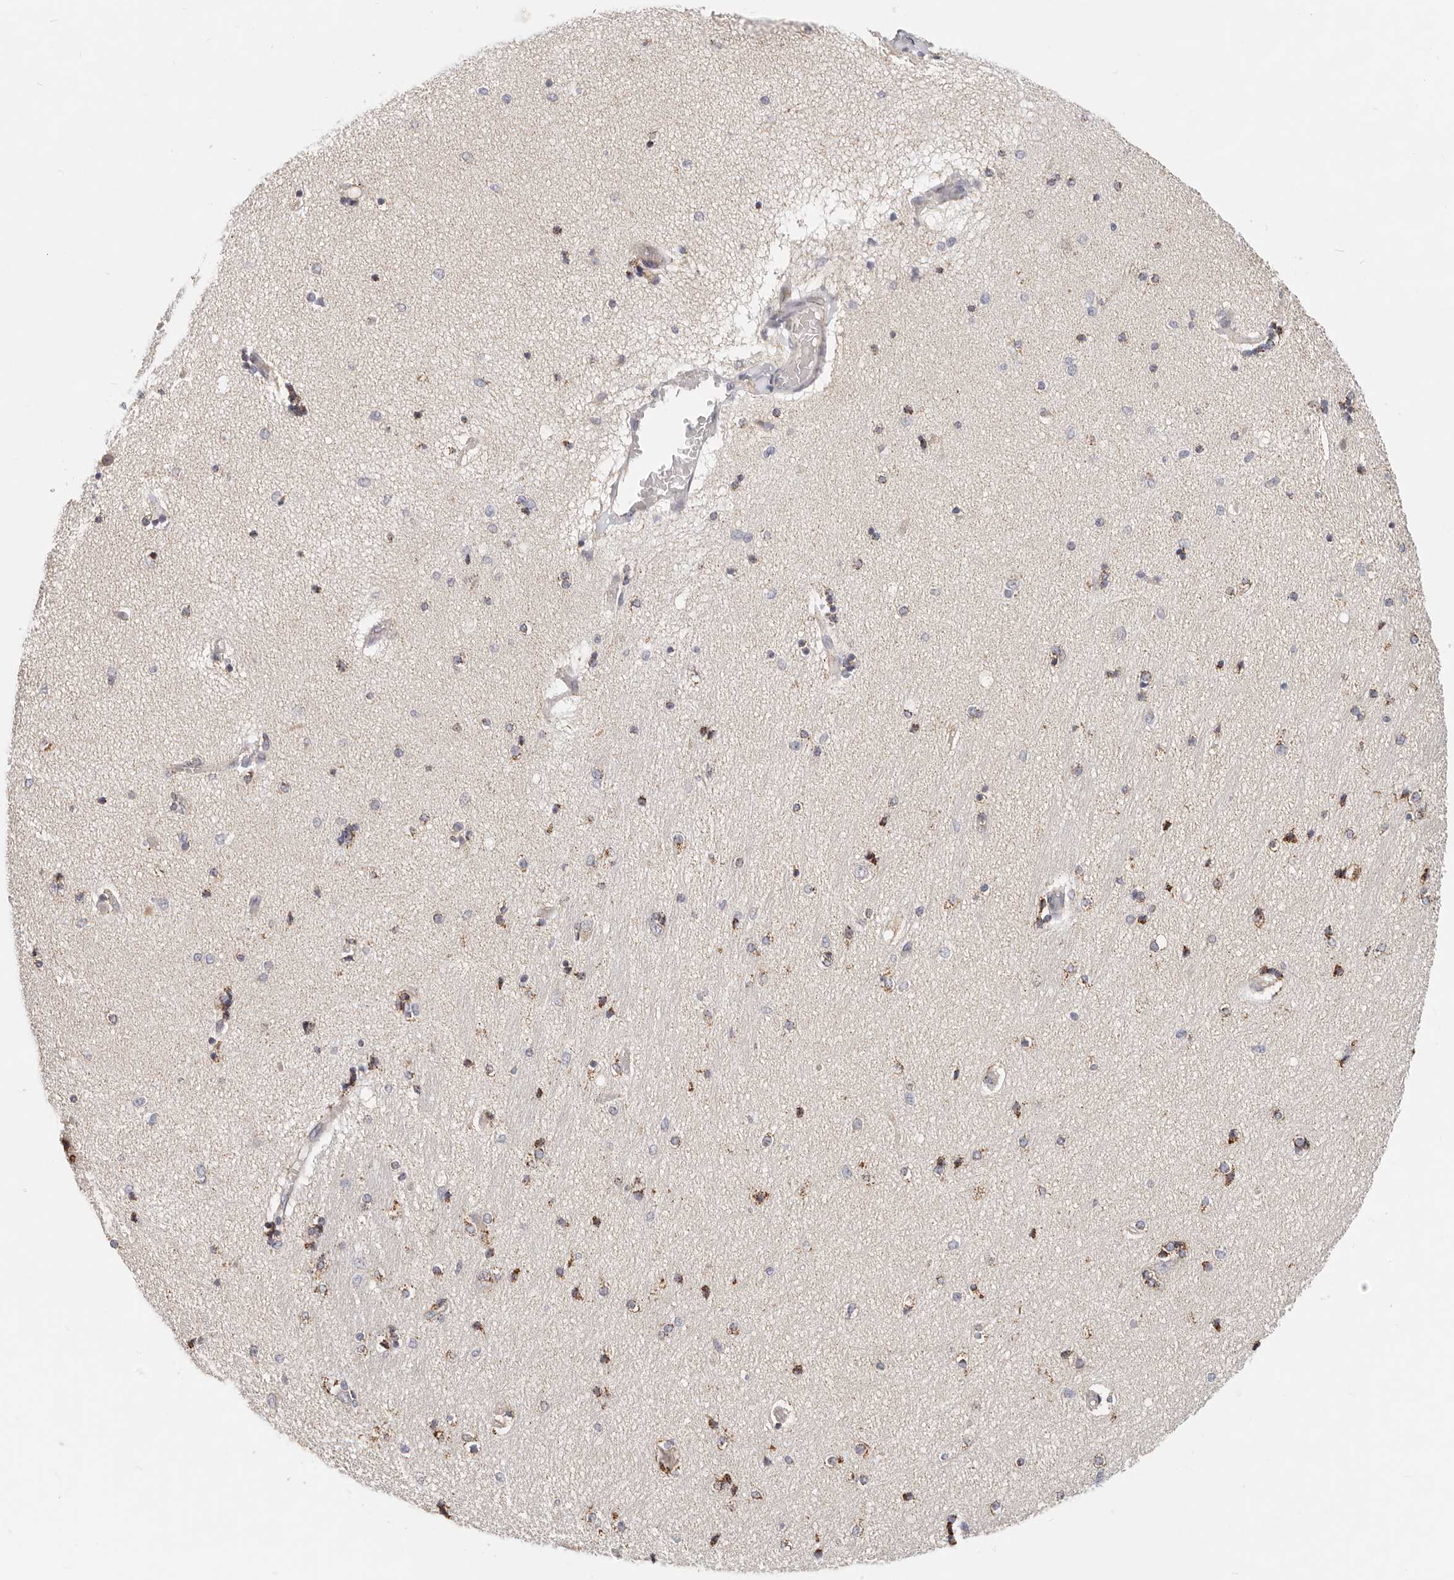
{"staining": {"intensity": "moderate", "quantity": "25%-75%", "location": "cytoplasmic/membranous"}, "tissue": "hippocampus", "cell_type": "Glial cells", "image_type": "normal", "snomed": [{"axis": "morphology", "description": "Normal tissue, NOS"}, {"axis": "topography", "description": "Hippocampus"}], "caption": "DAB (3,3'-diaminobenzidine) immunohistochemical staining of benign hippocampus demonstrates moderate cytoplasmic/membranous protein staining in approximately 25%-75% of glial cells.", "gene": "AFDN", "patient": {"sex": "female", "age": 54}}